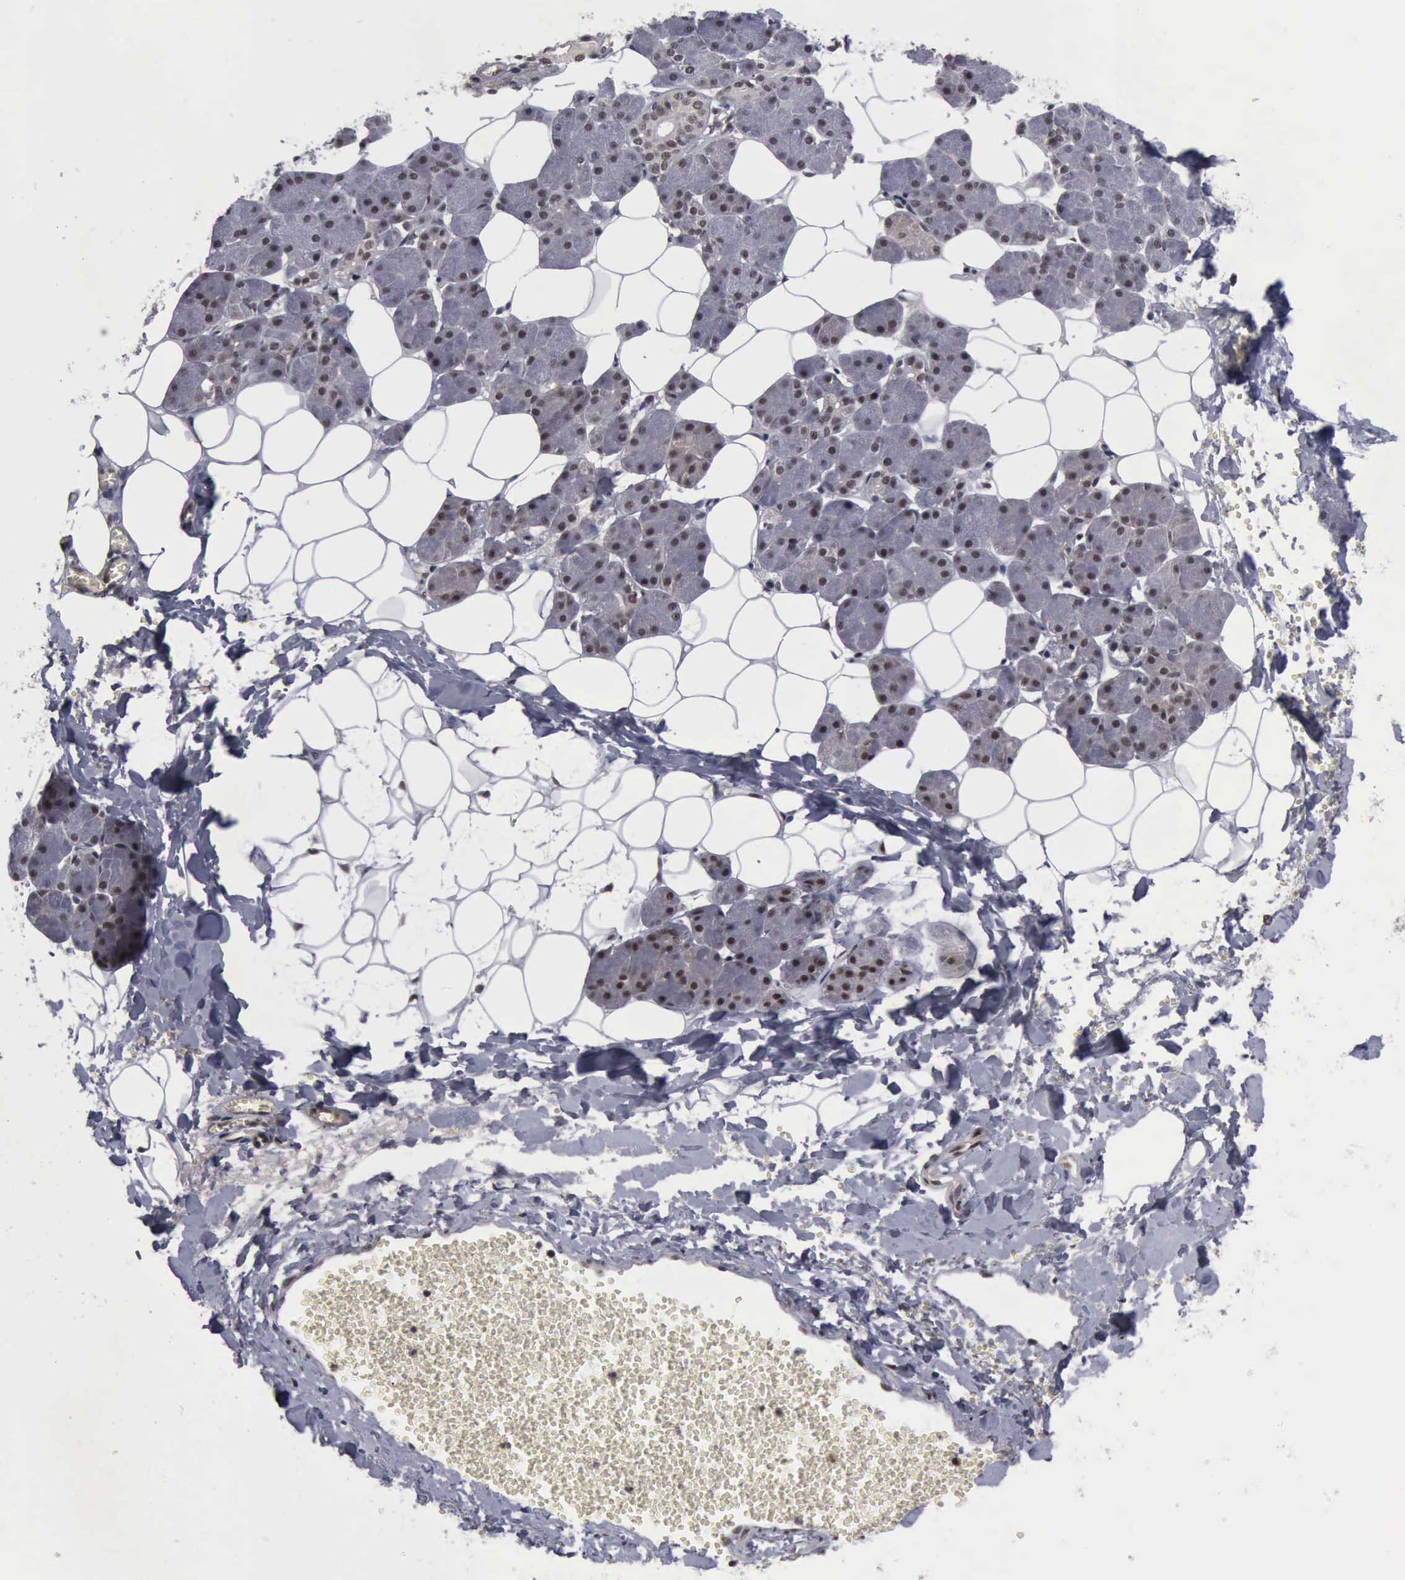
{"staining": {"intensity": "moderate", "quantity": ">75%", "location": "cytoplasmic/membranous,nuclear"}, "tissue": "salivary gland", "cell_type": "Glandular cells", "image_type": "normal", "snomed": [{"axis": "morphology", "description": "Normal tissue, NOS"}, {"axis": "morphology", "description": "Adenoma, NOS"}, {"axis": "topography", "description": "Salivary gland"}], "caption": "DAB (3,3'-diaminobenzidine) immunohistochemical staining of normal salivary gland demonstrates moderate cytoplasmic/membranous,nuclear protein expression in about >75% of glandular cells. Immunohistochemistry (ihc) stains the protein in brown and the nuclei are stained blue.", "gene": "ATM", "patient": {"sex": "female", "age": 32}}